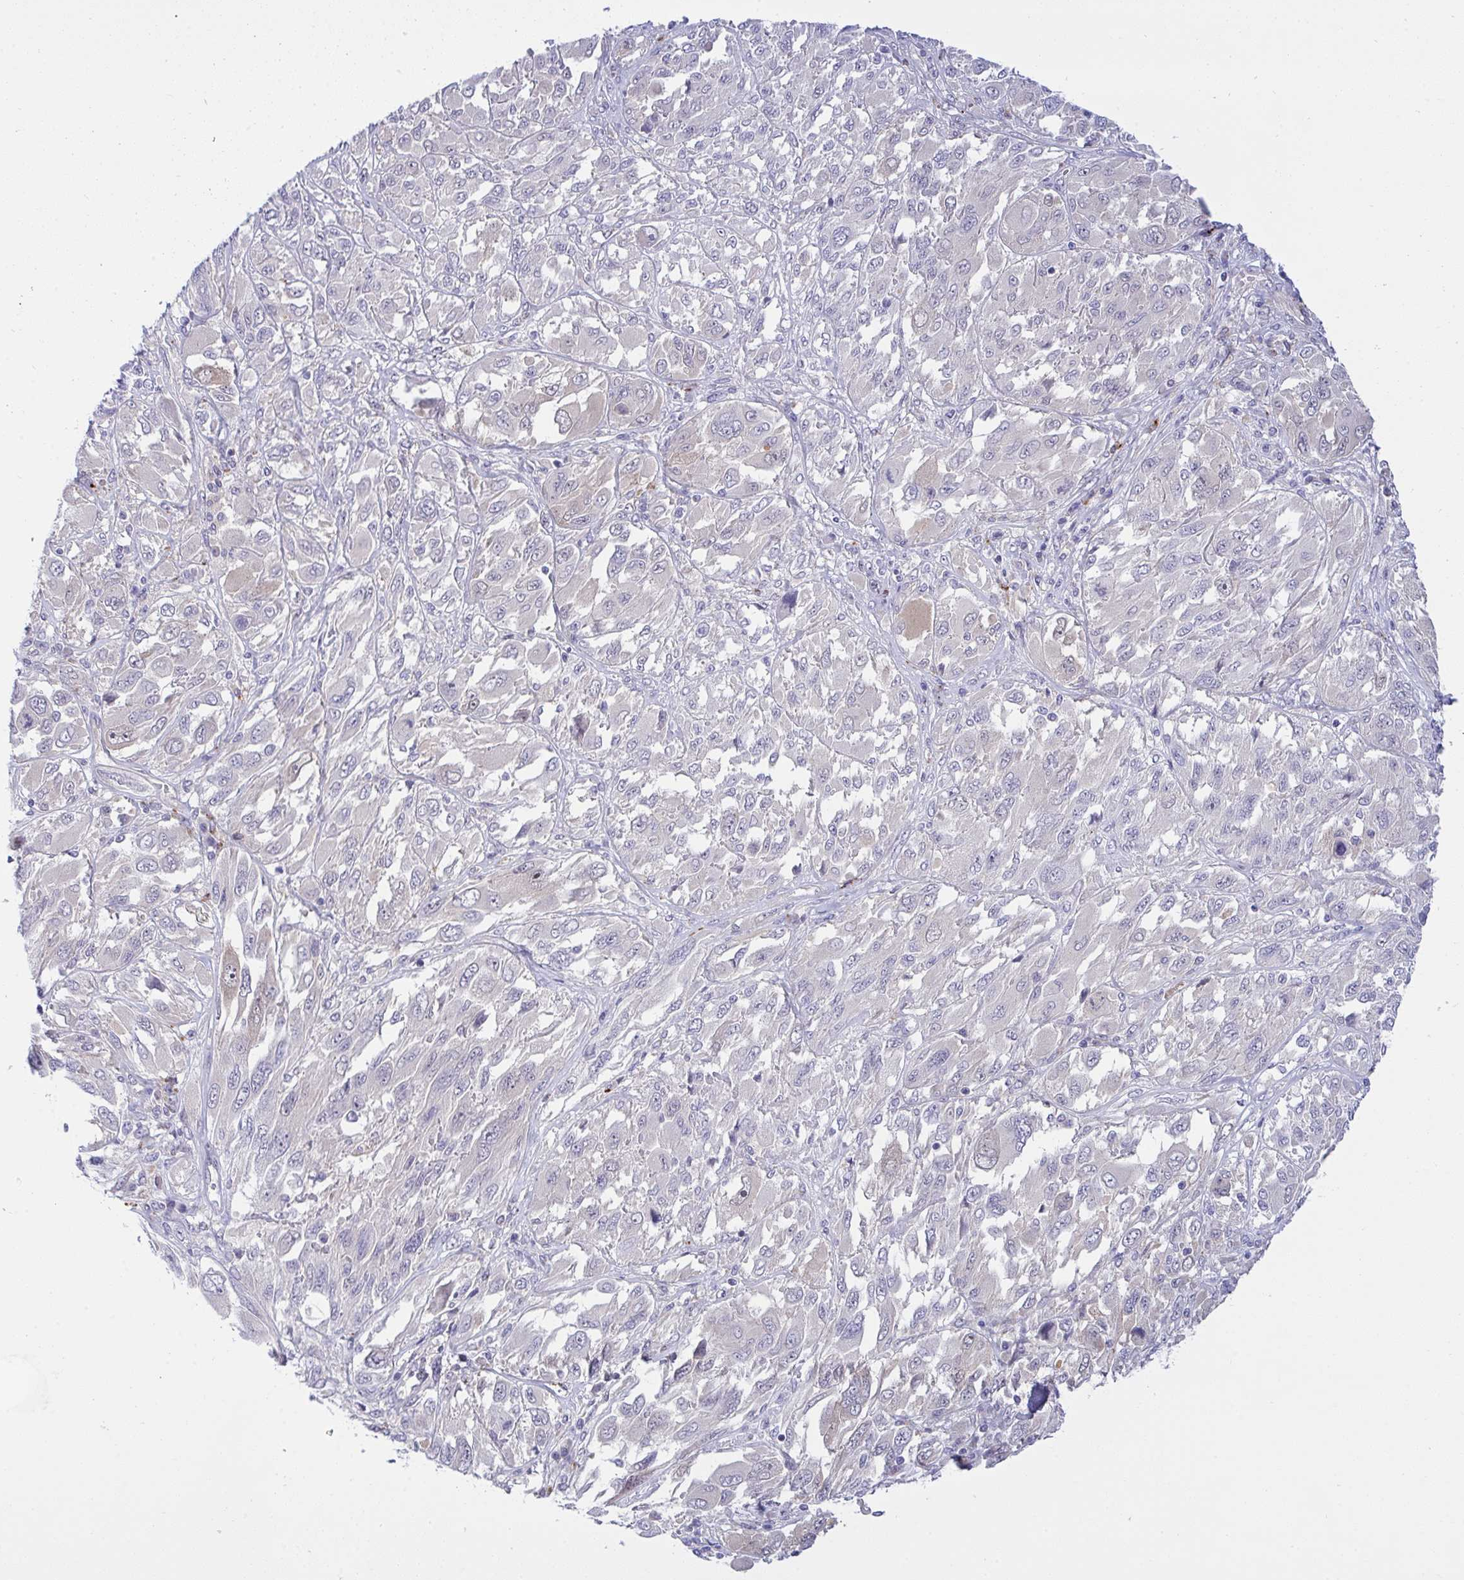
{"staining": {"intensity": "negative", "quantity": "none", "location": "none"}, "tissue": "melanoma", "cell_type": "Tumor cells", "image_type": "cancer", "snomed": [{"axis": "morphology", "description": "Malignant melanoma, NOS"}, {"axis": "topography", "description": "Skin"}], "caption": "This is a photomicrograph of immunohistochemistry staining of malignant melanoma, which shows no positivity in tumor cells. (DAB IHC, high magnification).", "gene": "HOXD12", "patient": {"sex": "female", "age": 91}}